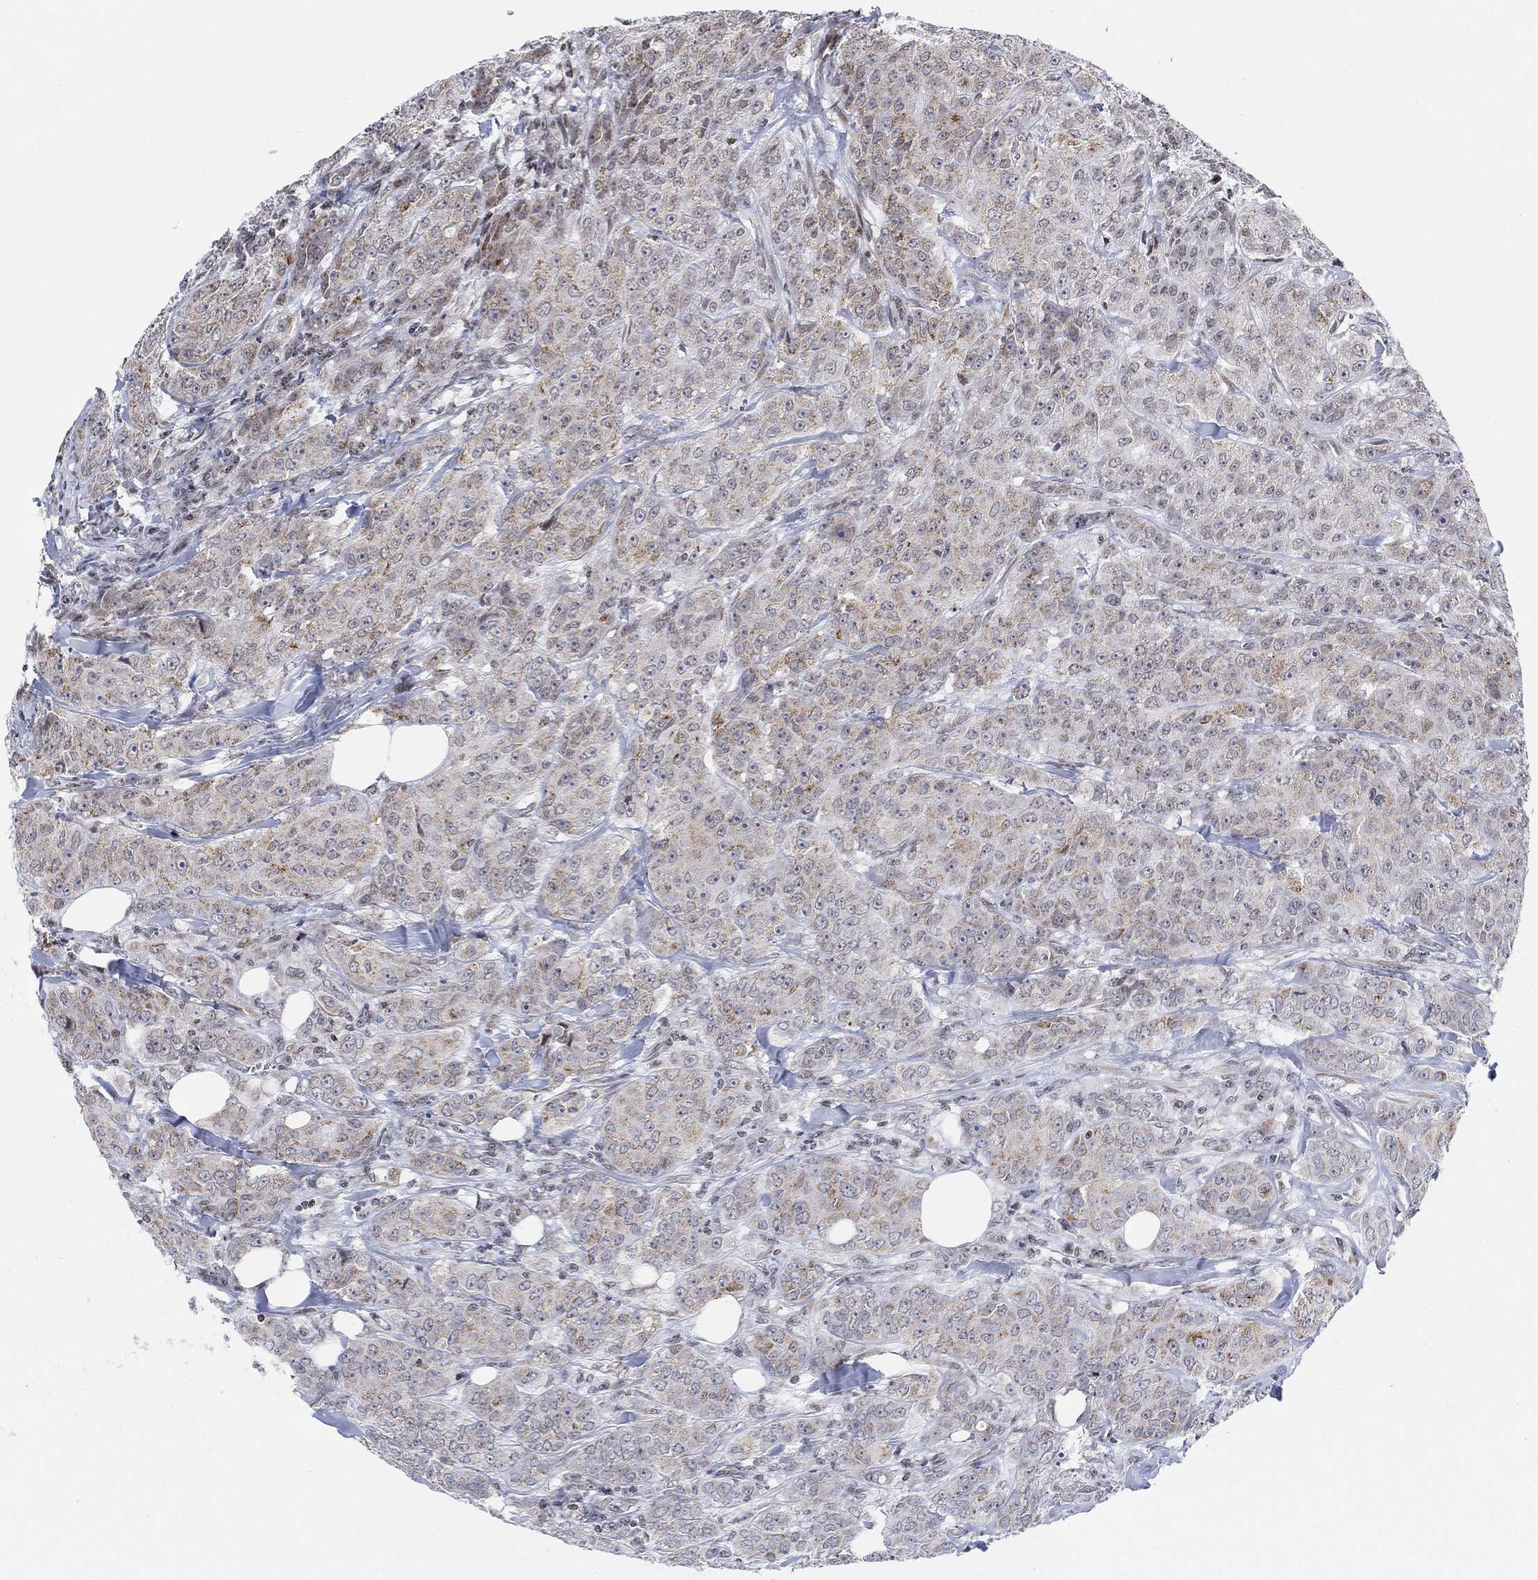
{"staining": {"intensity": "weak", "quantity": "<25%", "location": "cytoplasmic/membranous"}, "tissue": "breast cancer", "cell_type": "Tumor cells", "image_type": "cancer", "snomed": [{"axis": "morphology", "description": "Duct carcinoma"}, {"axis": "topography", "description": "Breast"}], "caption": "This is an immunohistochemistry (IHC) histopathology image of breast cancer (intraductal carcinoma). There is no staining in tumor cells.", "gene": "ABHD14A", "patient": {"sex": "female", "age": 43}}